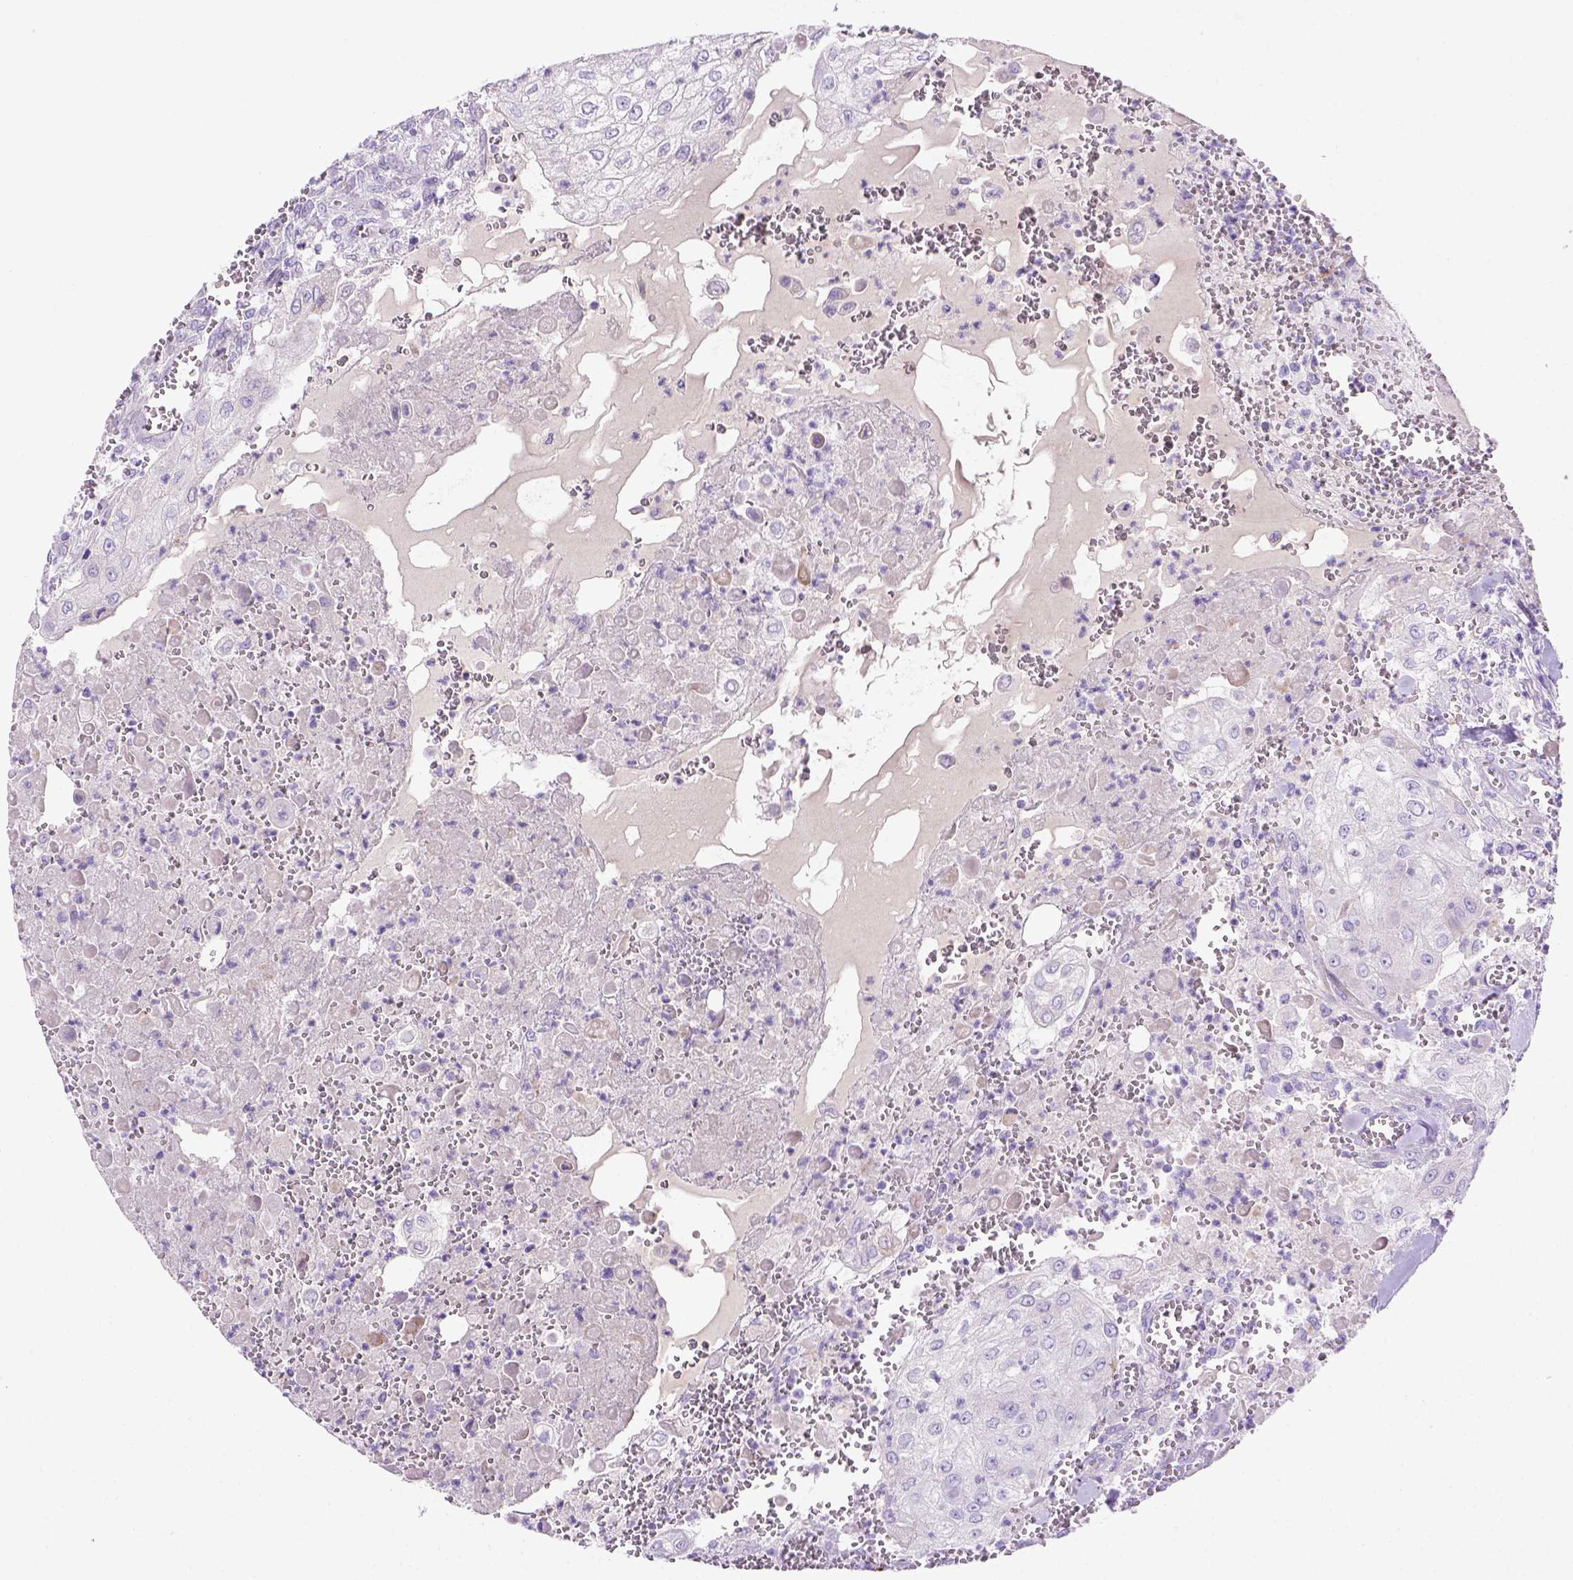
{"staining": {"intensity": "negative", "quantity": "none", "location": "none"}, "tissue": "urothelial cancer", "cell_type": "Tumor cells", "image_type": "cancer", "snomed": [{"axis": "morphology", "description": "Urothelial carcinoma, High grade"}, {"axis": "topography", "description": "Urinary bladder"}], "caption": "High-grade urothelial carcinoma stained for a protein using immunohistochemistry (IHC) displays no positivity tumor cells.", "gene": "SIRPD", "patient": {"sex": "male", "age": 62}}